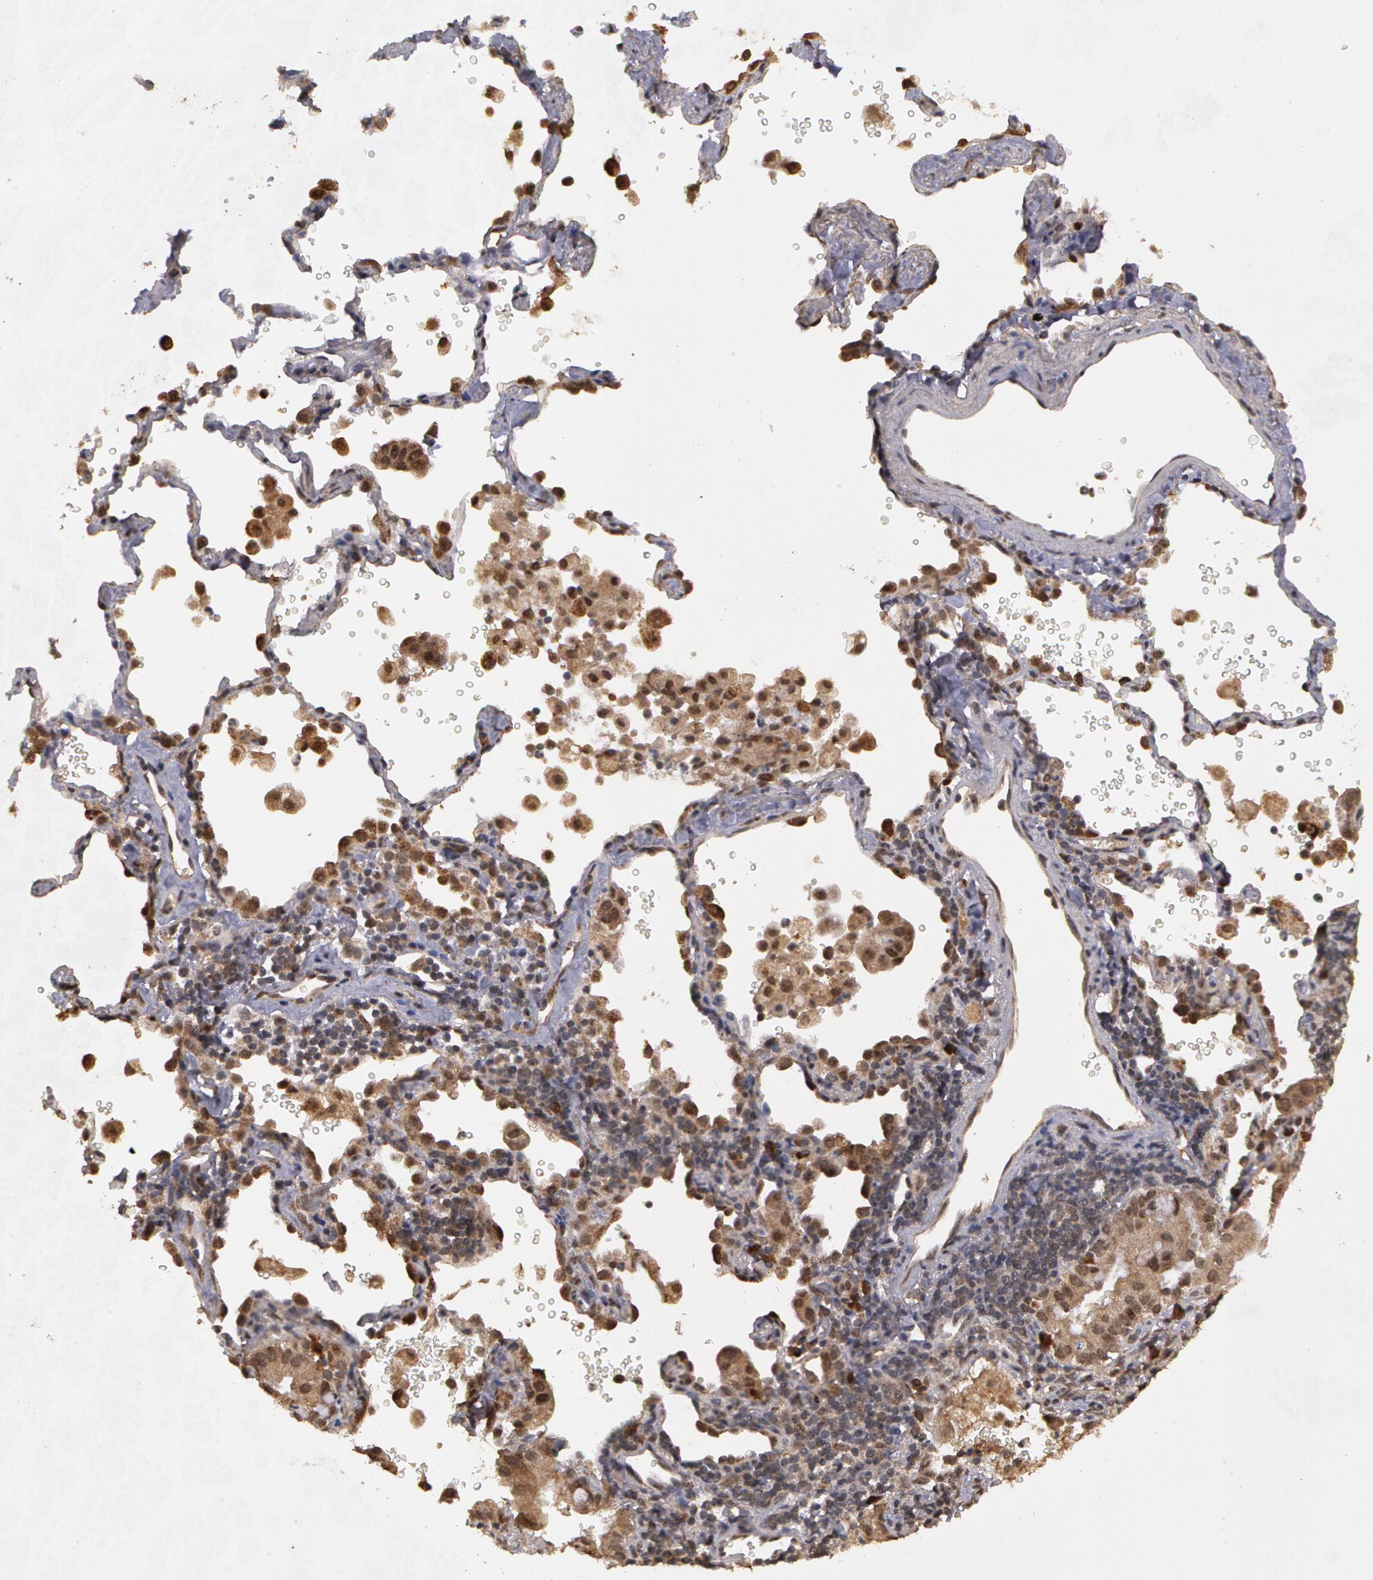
{"staining": {"intensity": "strong", "quantity": ">75%", "location": "cytoplasmic/membranous,nuclear"}, "tissue": "lung cancer", "cell_type": "Tumor cells", "image_type": "cancer", "snomed": [{"axis": "morphology", "description": "Adenocarcinoma, NOS"}, {"axis": "topography", "description": "Lung"}], "caption": "Strong cytoplasmic/membranous and nuclear positivity is present in approximately >75% of tumor cells in lung cancer (adenocarcinoma). The protein of interest is shown in brown color, while the nuclei are stained blue.", "gene": "GLIS1", "patient": {"sex": "female", "age": 50}}